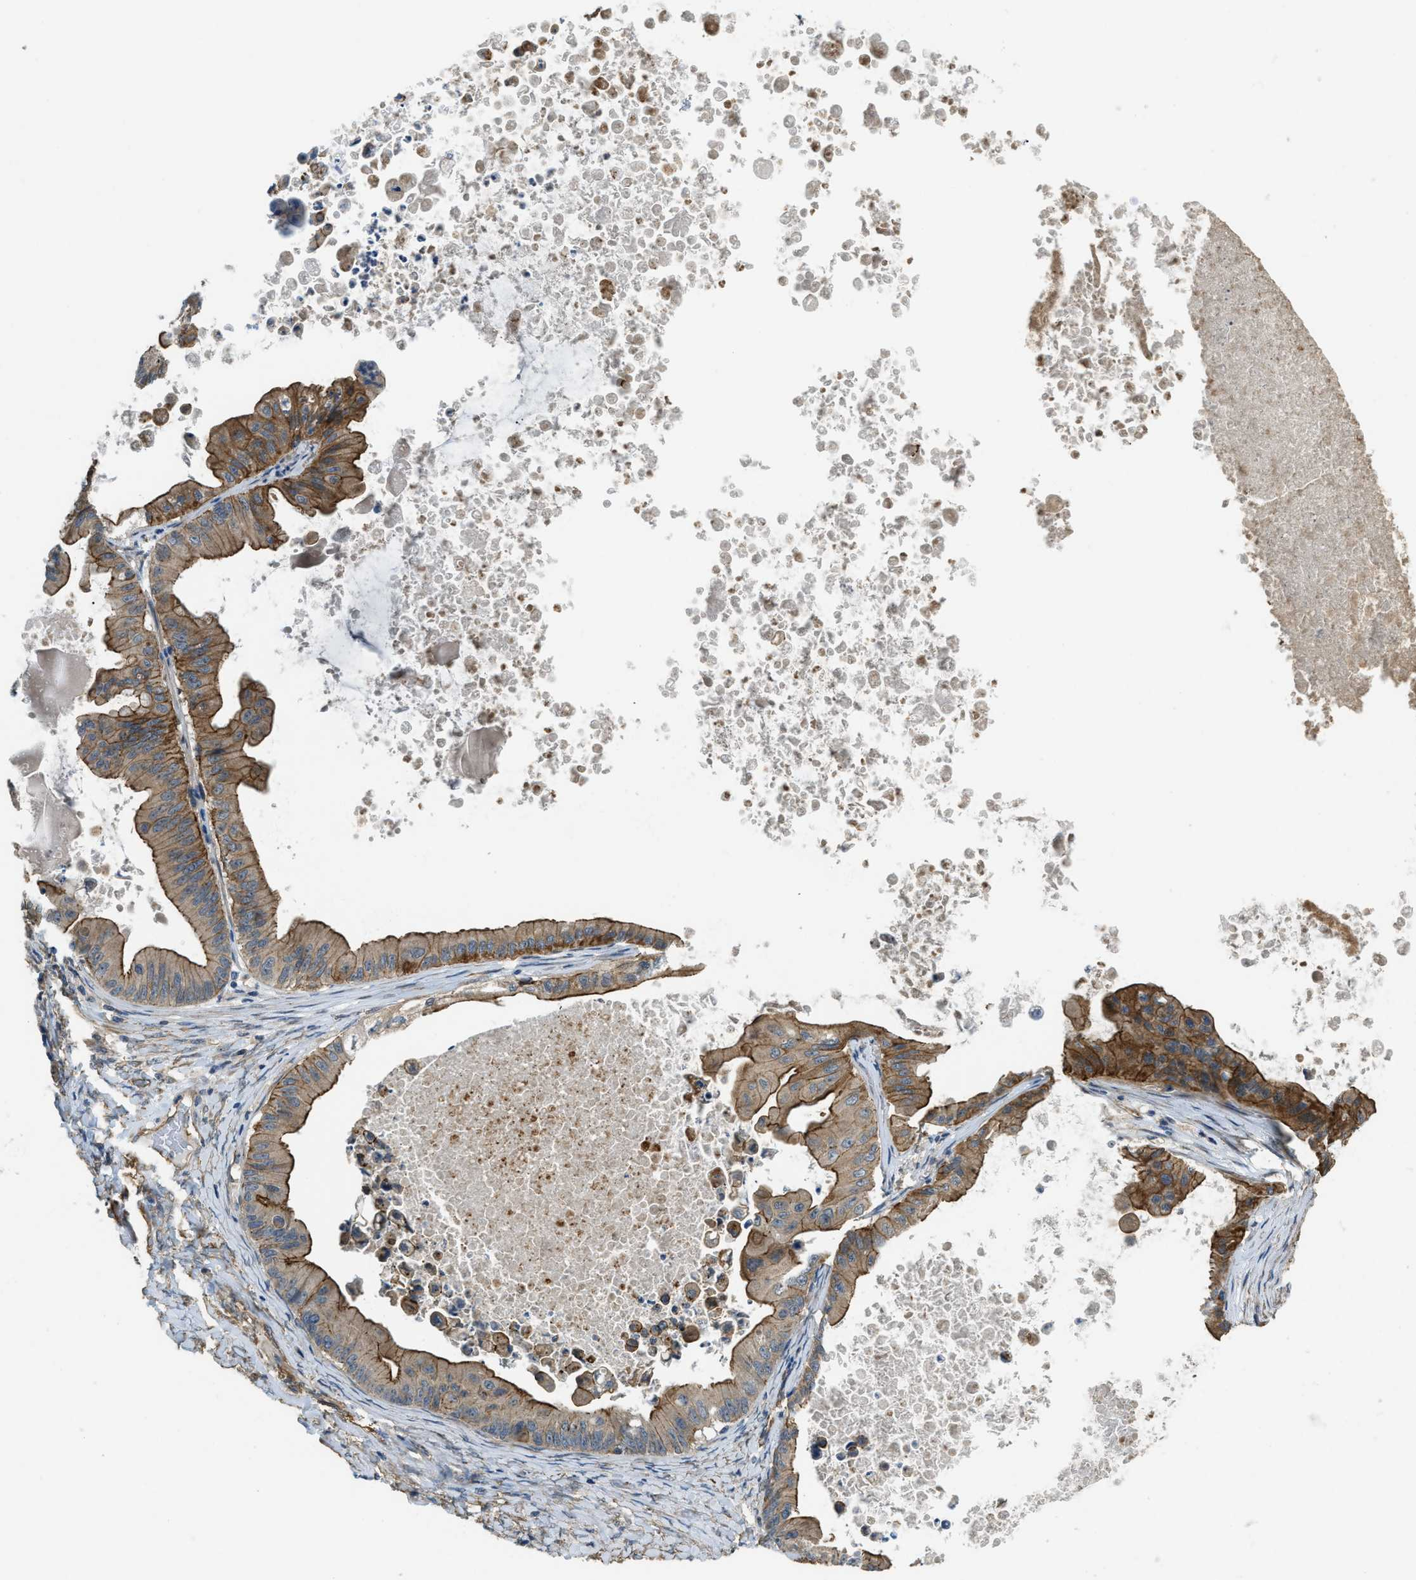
{"staining": {"intensity": "moderate", "quantity": ">75%", "location": "cytoplasmic/membranous"}, "tissue": "ovarian cancer", "cell_type": "Tumor cells", "image_type": "cancer", "snomed": [{"axis": "morphology", "description": "Cystadenocarcinoma, mucinous, NOS"}, {"axis": "topography", "description": "Ovary"}], "caption": "High-power microscopy captured an immunohistochemistry (IHC) image of ovarian cancer, revealing moderate cytoplasmic/membranous positivity in approximately >75% of tumor cells. Nuclei are stained in blue.", "gene": "CGN", "patient": {"sex": "female", "age": 37}}